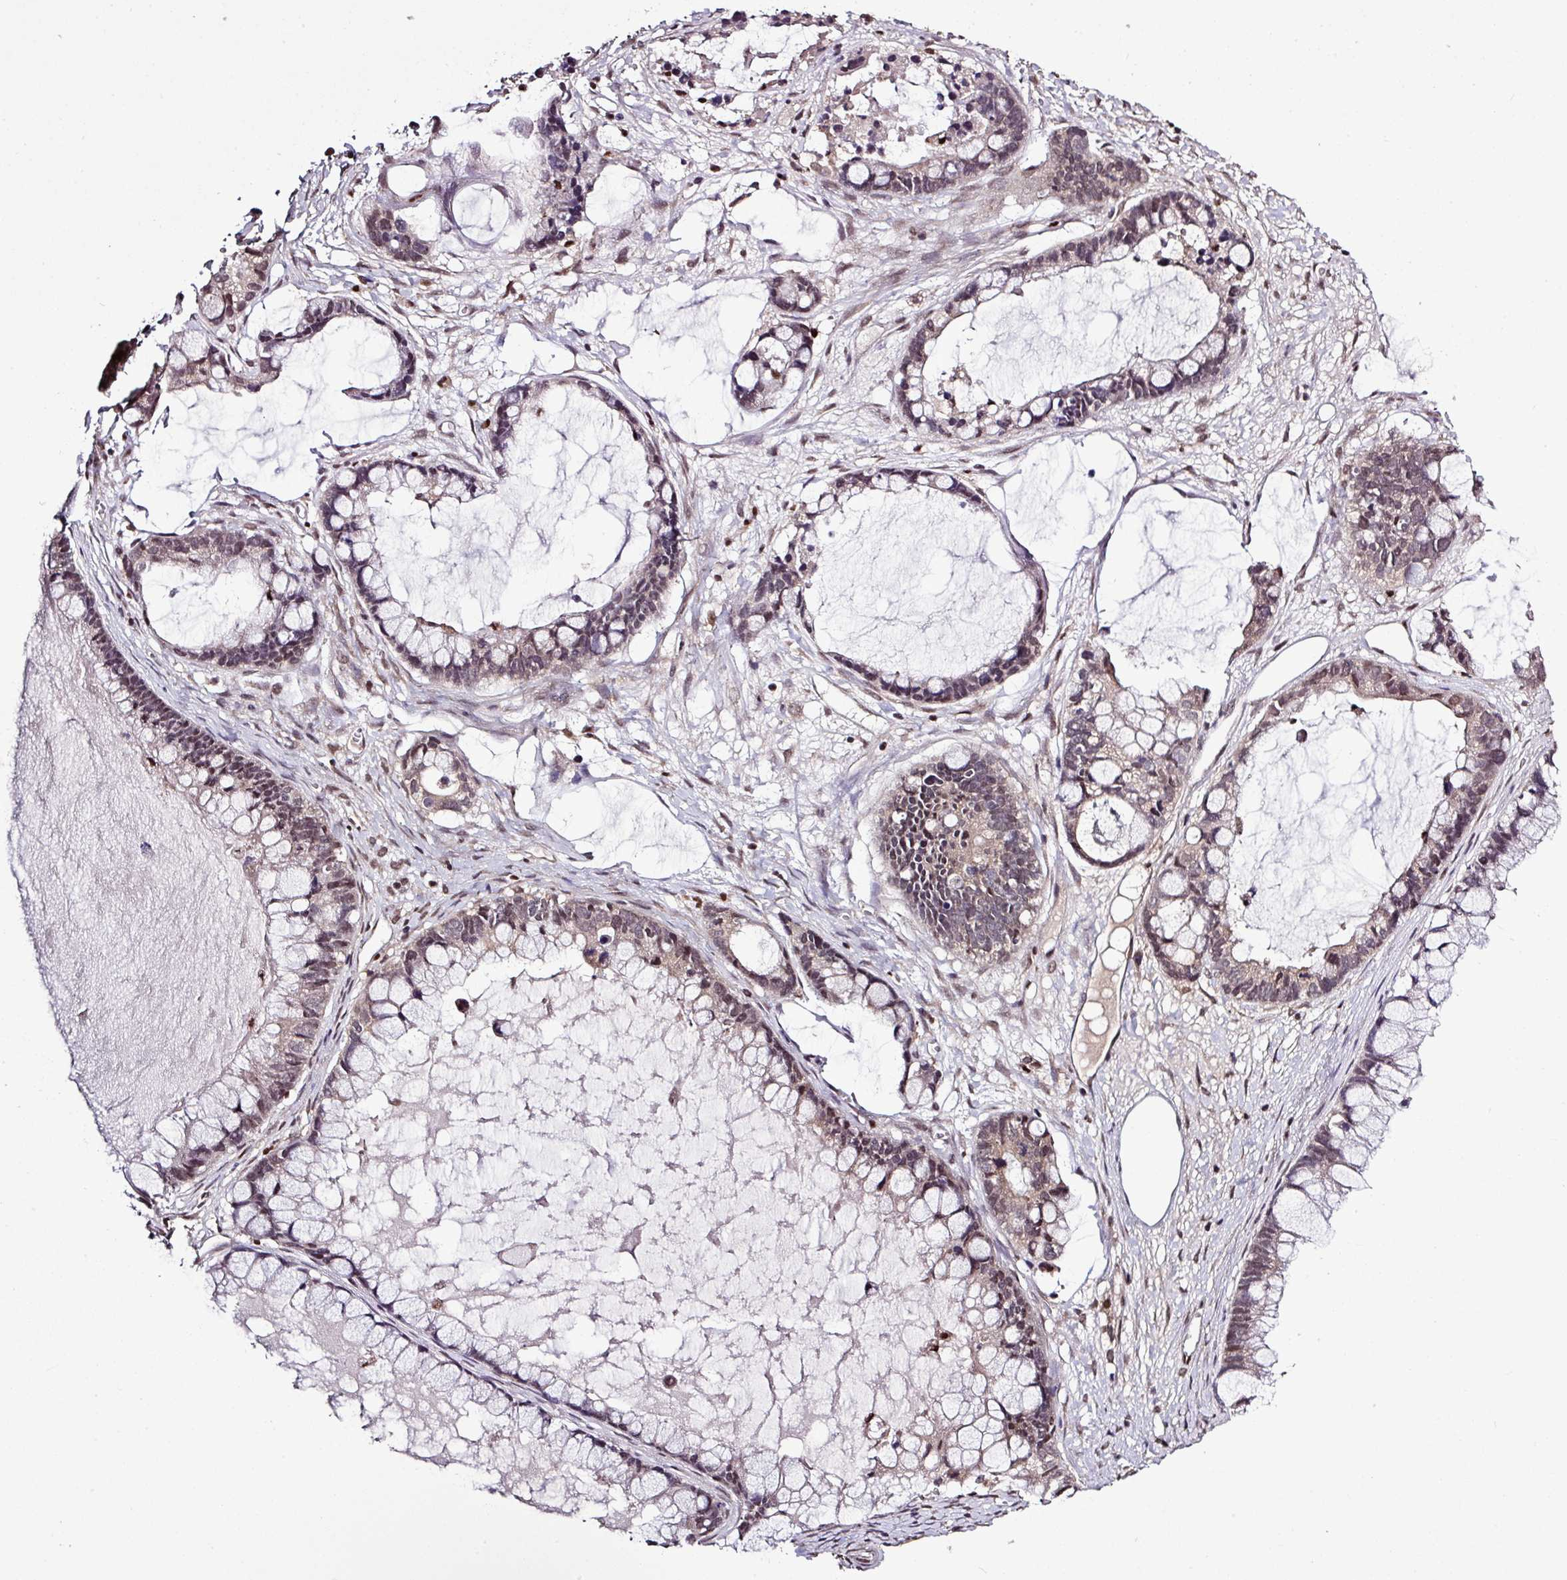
{"staining": {"intensity": "moderate", "quantity": "25%-75%", "location": "cytoplasmic/membranous,nuclear"}, "tissue": "ovarian cancer", "cell_type": "Tumor cells", "image_type": "cancer", "snomed": [{"axis": "morphology", "description": "Cystadenocarcinoma, mucinous, NOS"}, {"axis": "topography", "description": "Ovary"}], "caption": "Ovarian cancer (mucinous cystadenocarcinoma) stained with DAB immunohistochemistry (IHC) displays medium levels of moderate cytoplasmic/membranous and nuclear positivity in about 25%-75% of tumor cells. The protein of interest is stained brown, and the nuclei are stained in blue (DAB (3,3'-diaminobenzidine) IHC with brightfield microscopy, high magnification).", "gene": "SKIC2", "patient": {"sex": "female", "age": 63}}